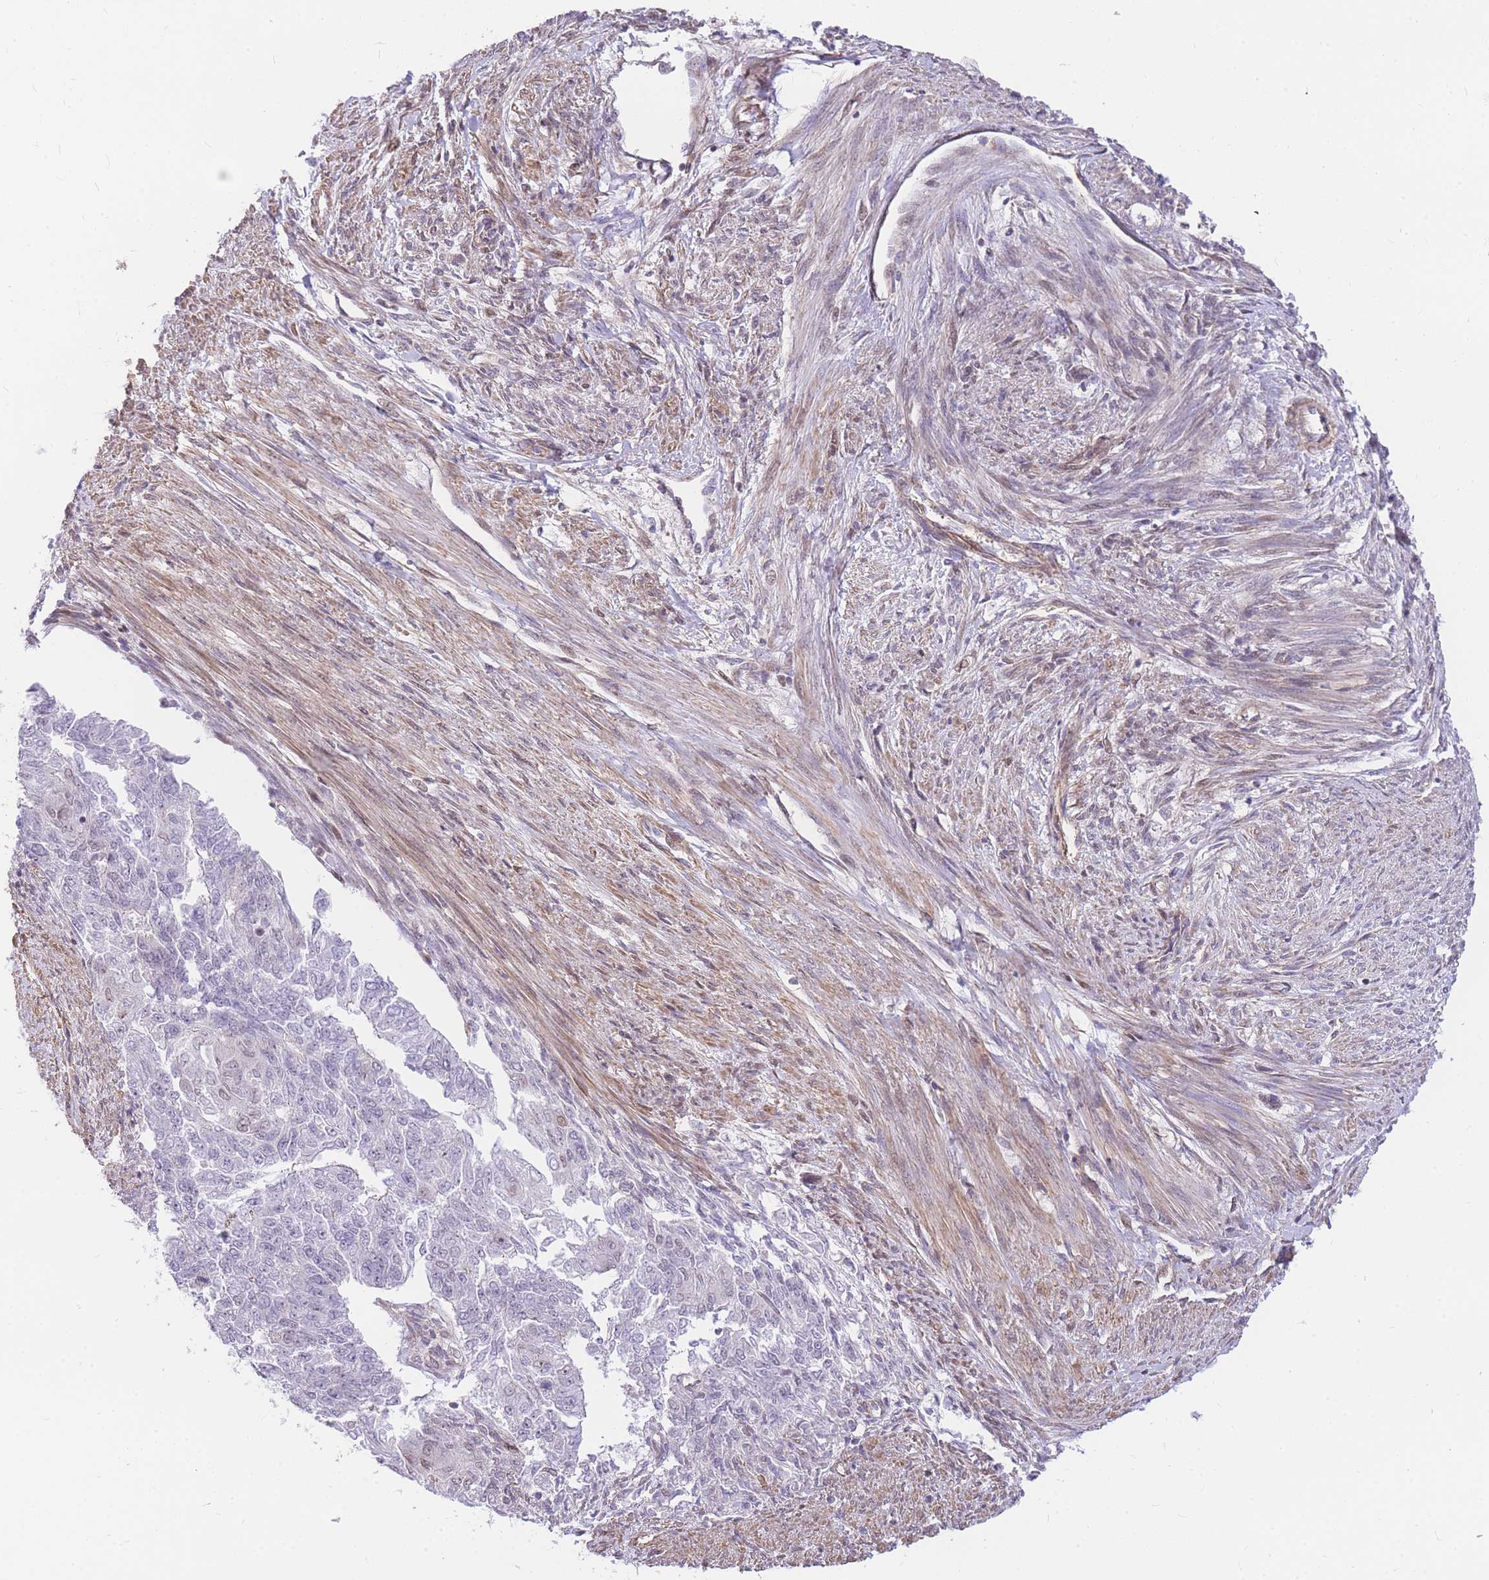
{"staining": {"intensity": "negative", "quantity": "none", "location": "none"}, "tissue": "endometrial cancer", "cell_type": "Tumor cells", "image_type": "cancer", "snomed": [{"axis": "morphology", "description": "Adenocarcinoma, NOS"}, {"axis": "topography", "description": "Endometrium"}], "caption": "An immunohistochemistry (IHC) photomicrograph of endometrial cancer (adenocarcinoma) is shown. There is no staining in tumor cells of endometrial cancer (adenocarcinoma).", "gene": "S100PBP", "patient": {"sex": "female", "age": 32}}